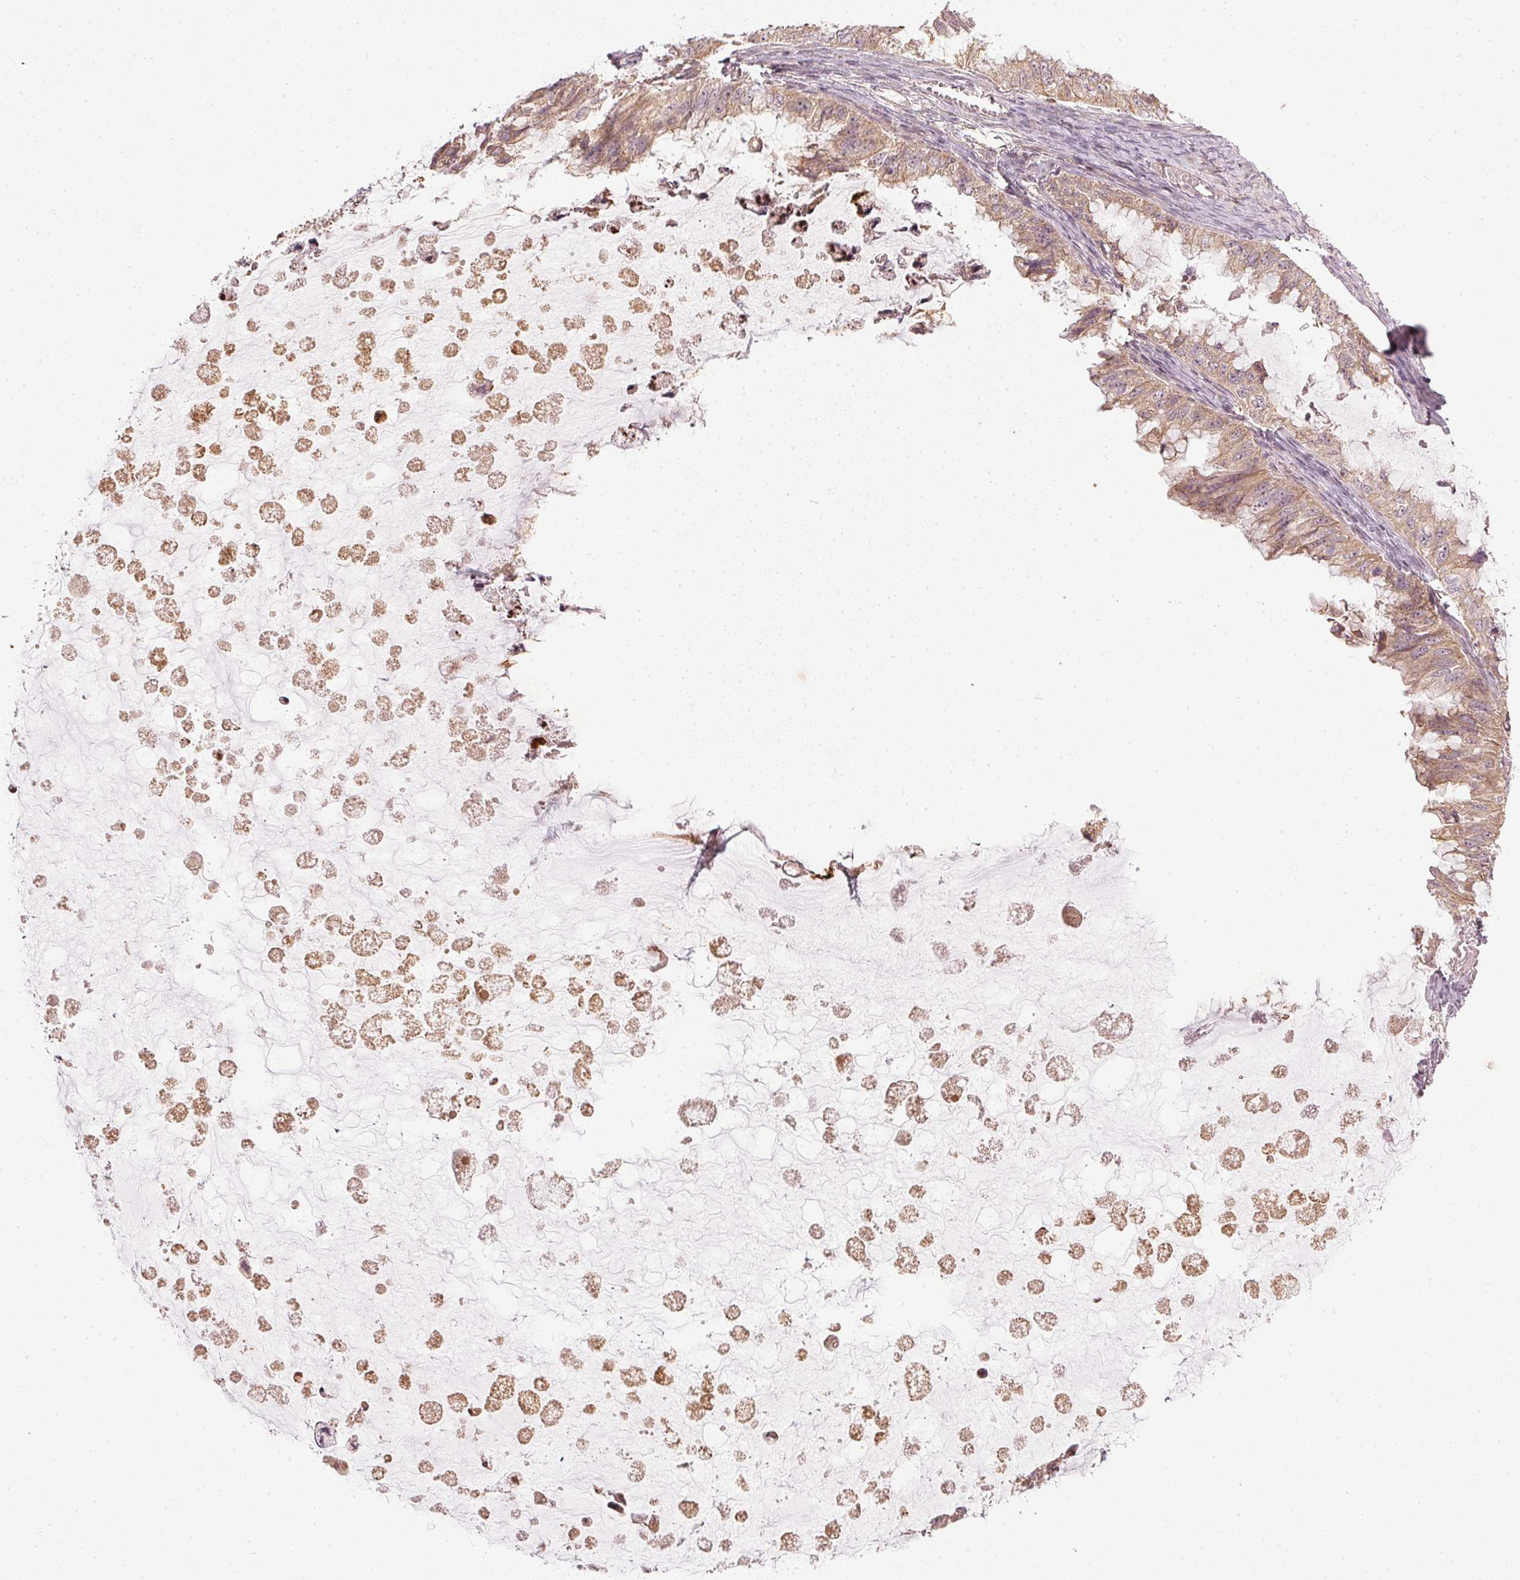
{"staining": {"intensity": "weak", "quantity": ">75%", "location": "cytoplasmic/membranous"}, "tissue": "ovarian cancer", "cell_type": "Tumor cells", "image_type": "cancer", "snomed": [{"axis": "morphology", "description": "Cystadenocarcinoma, mucinous, NOS"}, {"axis": "topography", "description": "Ovary"}], "caption": "A photomicrograph of ovarian cancer (mucinous cystadenocarcinoma) stained for a protein demonstrates weak cytoplasmic/membranous brown staining in tumor cells.", "gene": "NADK2", "patient": {"sex": "female", "age": 72}}